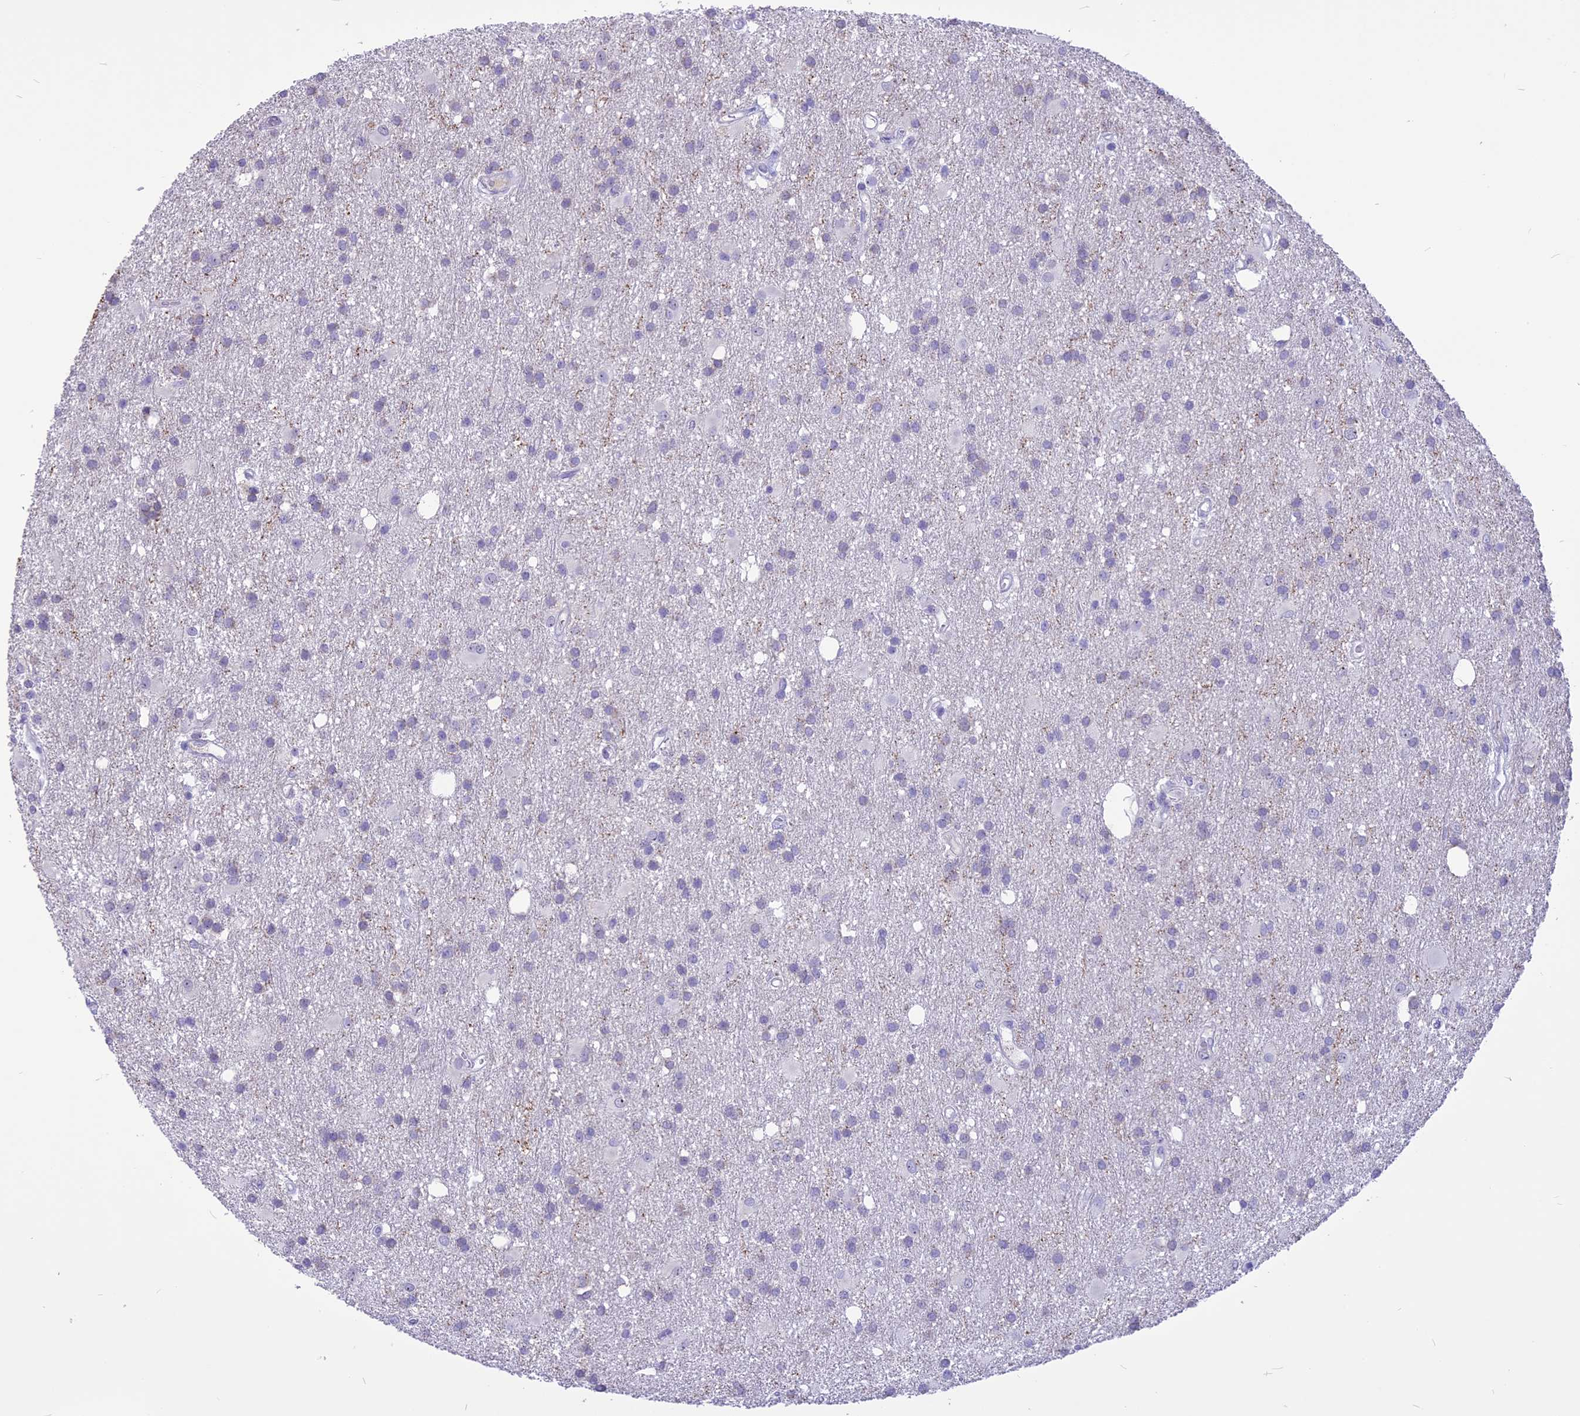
{"staining": {"intensity": "negative", "quantity": "none", "location": "none"}, "tissue": "glioma", "cell_type": "Tumor cells", "image_type": "cancer", "snomed": [{"axis": "morphology", "description": "Glioma, malignant, High grade"}, {"axis": "topography", "description": "Brain"}], "caption": "Immunohistochemical staining of malignant glioma (high-grade) exhibits no significant positivity in tumor cells. Brightfield microscopy of IHC stained with DAB (3,3'-diaminobenzidine) (brown) and hematoxylin (blue), captured at high magnification.", "gene": "CMSS1", "patient": {"sex": "male", "age": 77}}